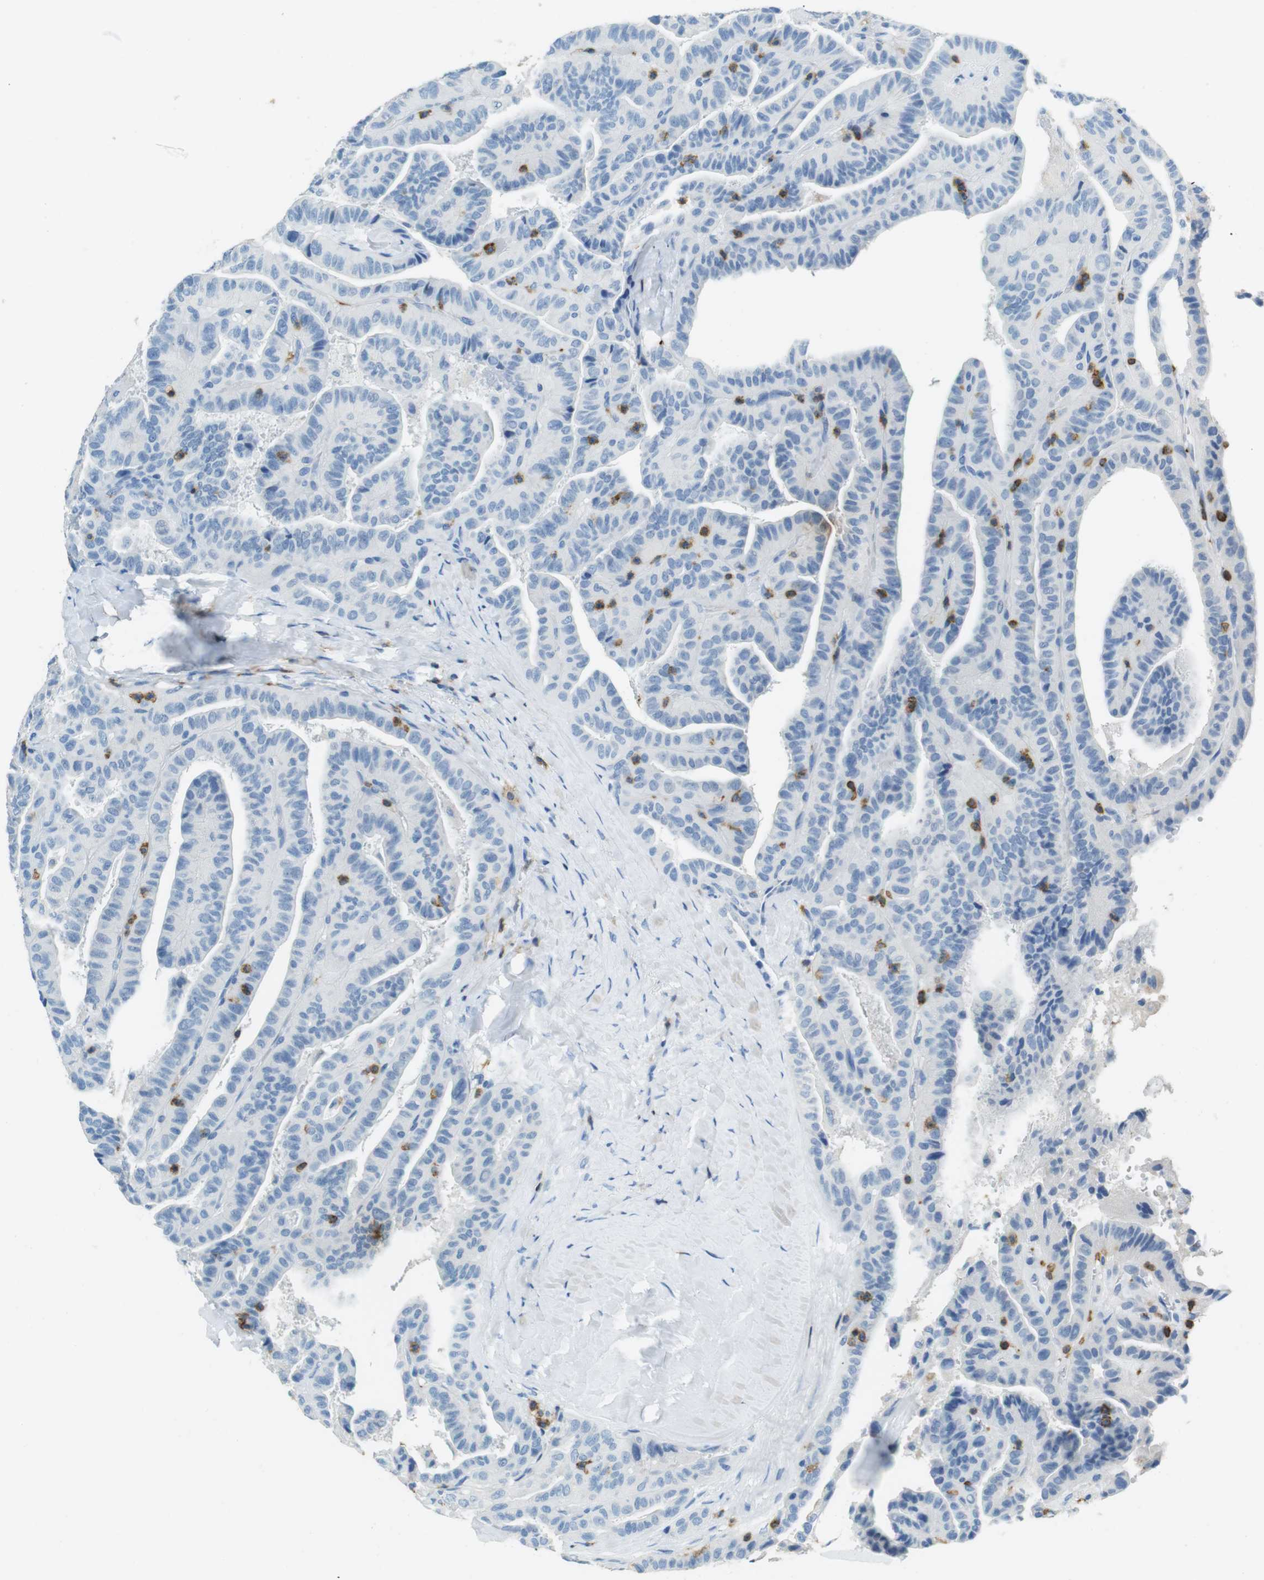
{"staining": {"intensity": "negative", "quantity": "none", "location": "none"}, "tissue": "thyroid cancer", "cell_type": "Tumor cells", "image_type": "cancer", "snomed": [{"axis": "morphology", "description": "Papillary adenocarcinoma, NOS"}, {"axis": "topography", "description": "Thyroid gland"}], "caption": "IHC micrograph of human thyroid papillary adenocarcinoma stained for a protein (brown), which demonstrates no expression in tumor cells. (Immunohistochemistry, brightfield microscopy, high magnification).", "gene": "LAT", "patient": {"sex": "male", "age": 77}}